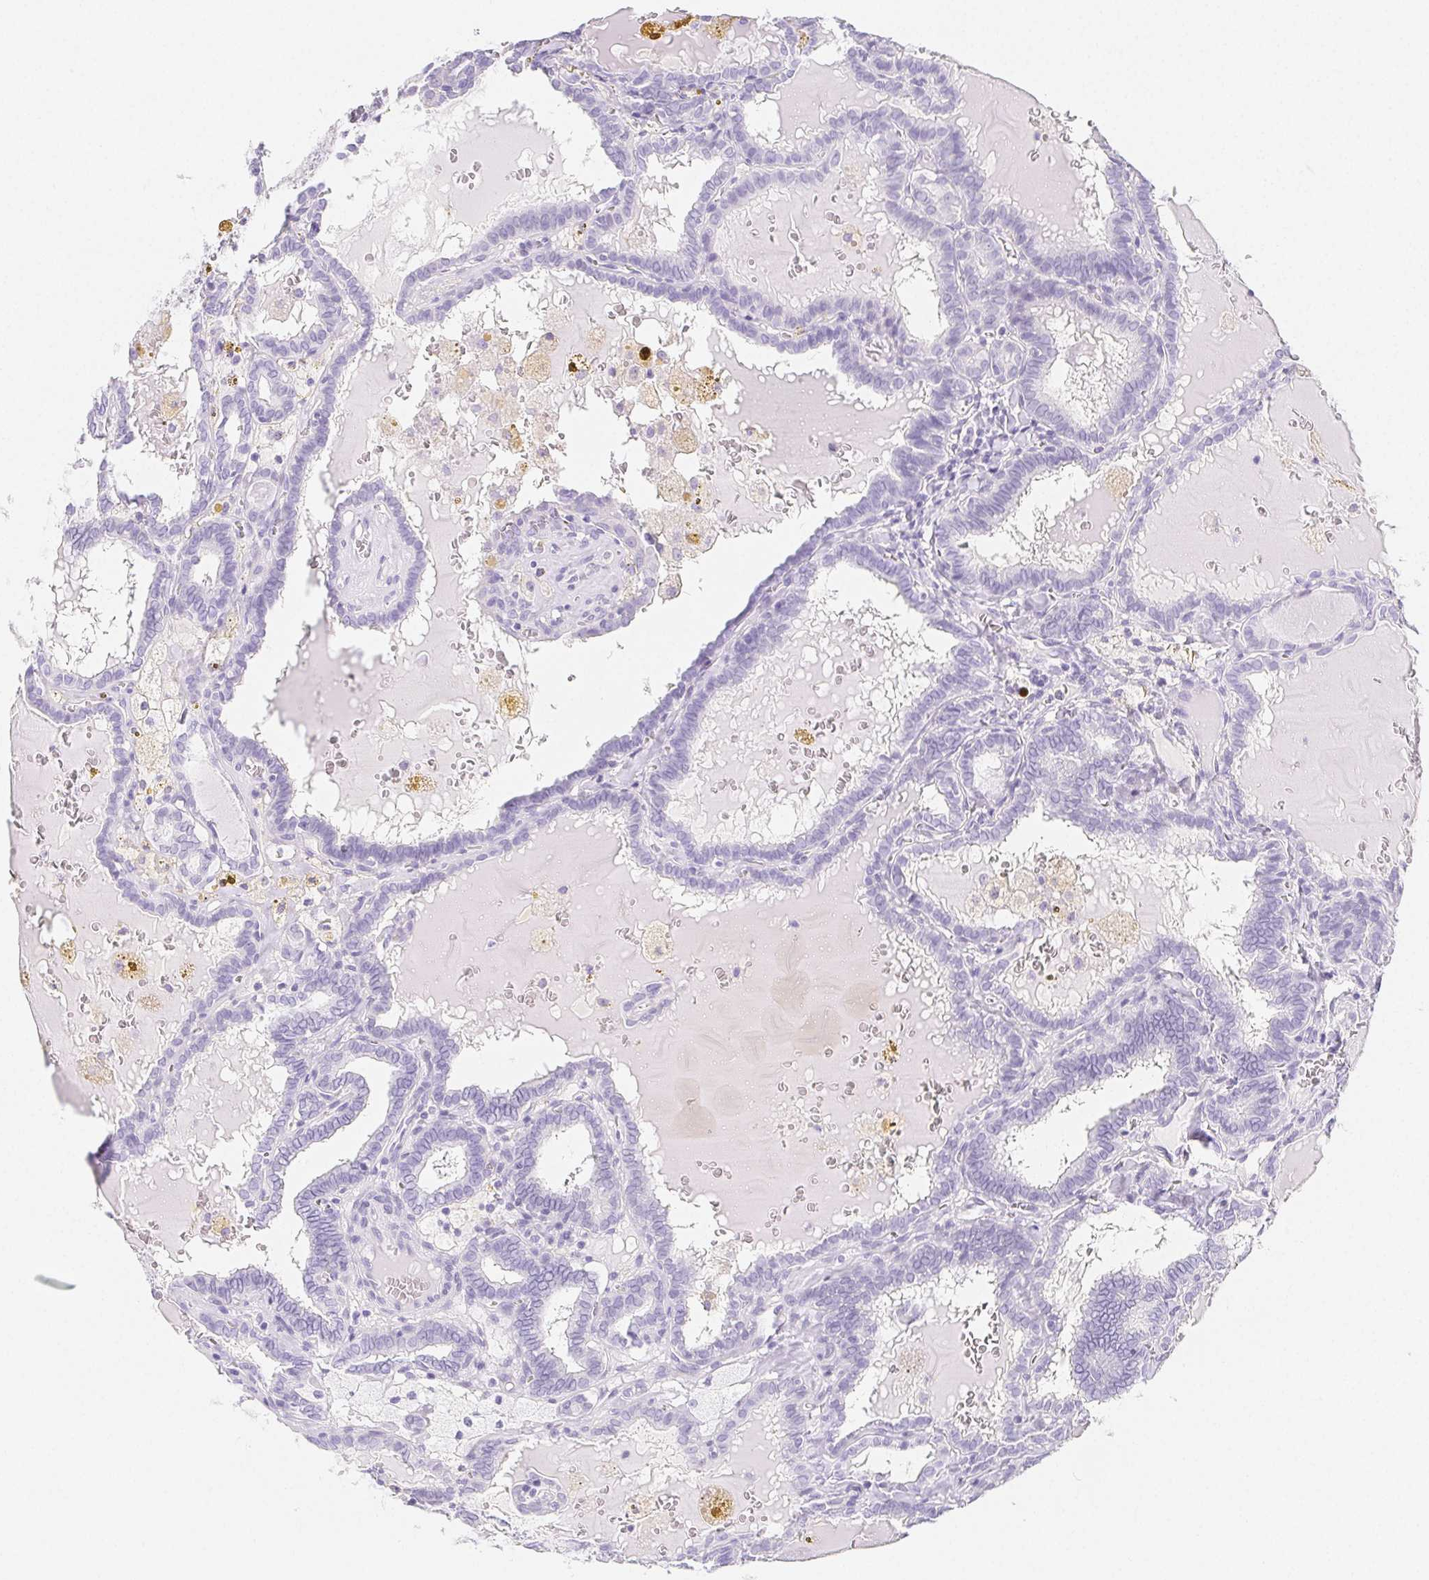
{"staining": {"intensity": "negative", "quantity": "none", "location": "none"}, "tissue": "thyroid cancer", "cell_type": "Tumor cells", "image_type": "cancer", "snomed": [{"axis": "morphology", "description": "Papillary adenocarcinoma, NOS"}, {"axis": "topography", "description": "Thyroid gland"}], "caption": "The image shows no significant staining in tumor cells of thyroid cancer.", "gene": "ZBBX", "patient": {"sex": "female", "age": 39}}